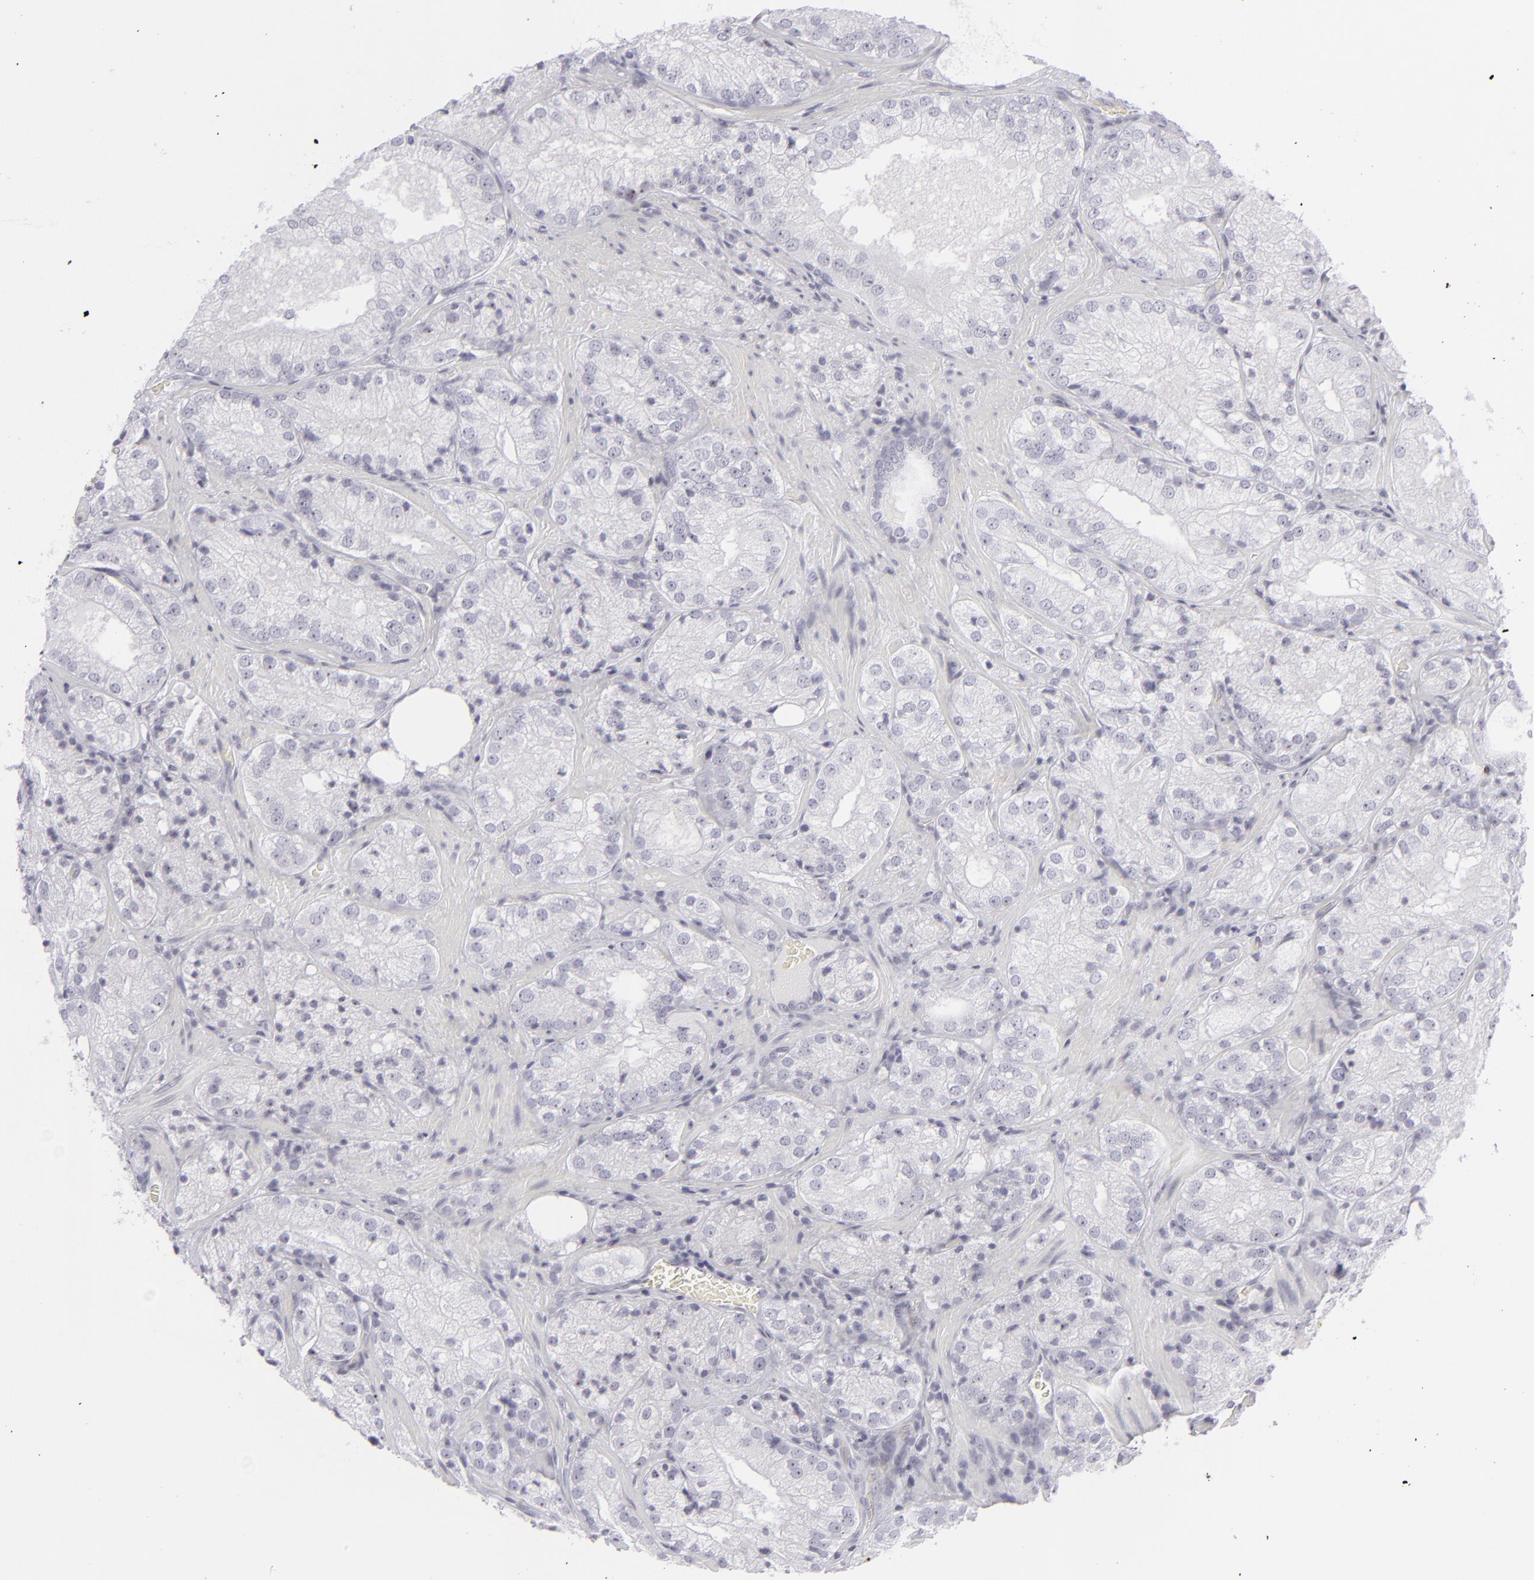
{"staining": {"intensity": "negative", "quantity": "none", "location": "none"}, "tissue": "prostate cancer", "cell_type": "Tumor cells", "image_type": "cancer", "snomed": [{"axis": "morphology", "description": "Adenocarcinoma, Low grade"}, {"axis": "topography", "description": "Prostate"}], "caption": "A high-resolution micrograph shows immunohistochemistry staining of prostate cancer (adenocarcinoma (low-grade)), which reveals no significant expression in tumor cells.", "gene": "CD7", "patient": {"sex": "male", "age": 60}}